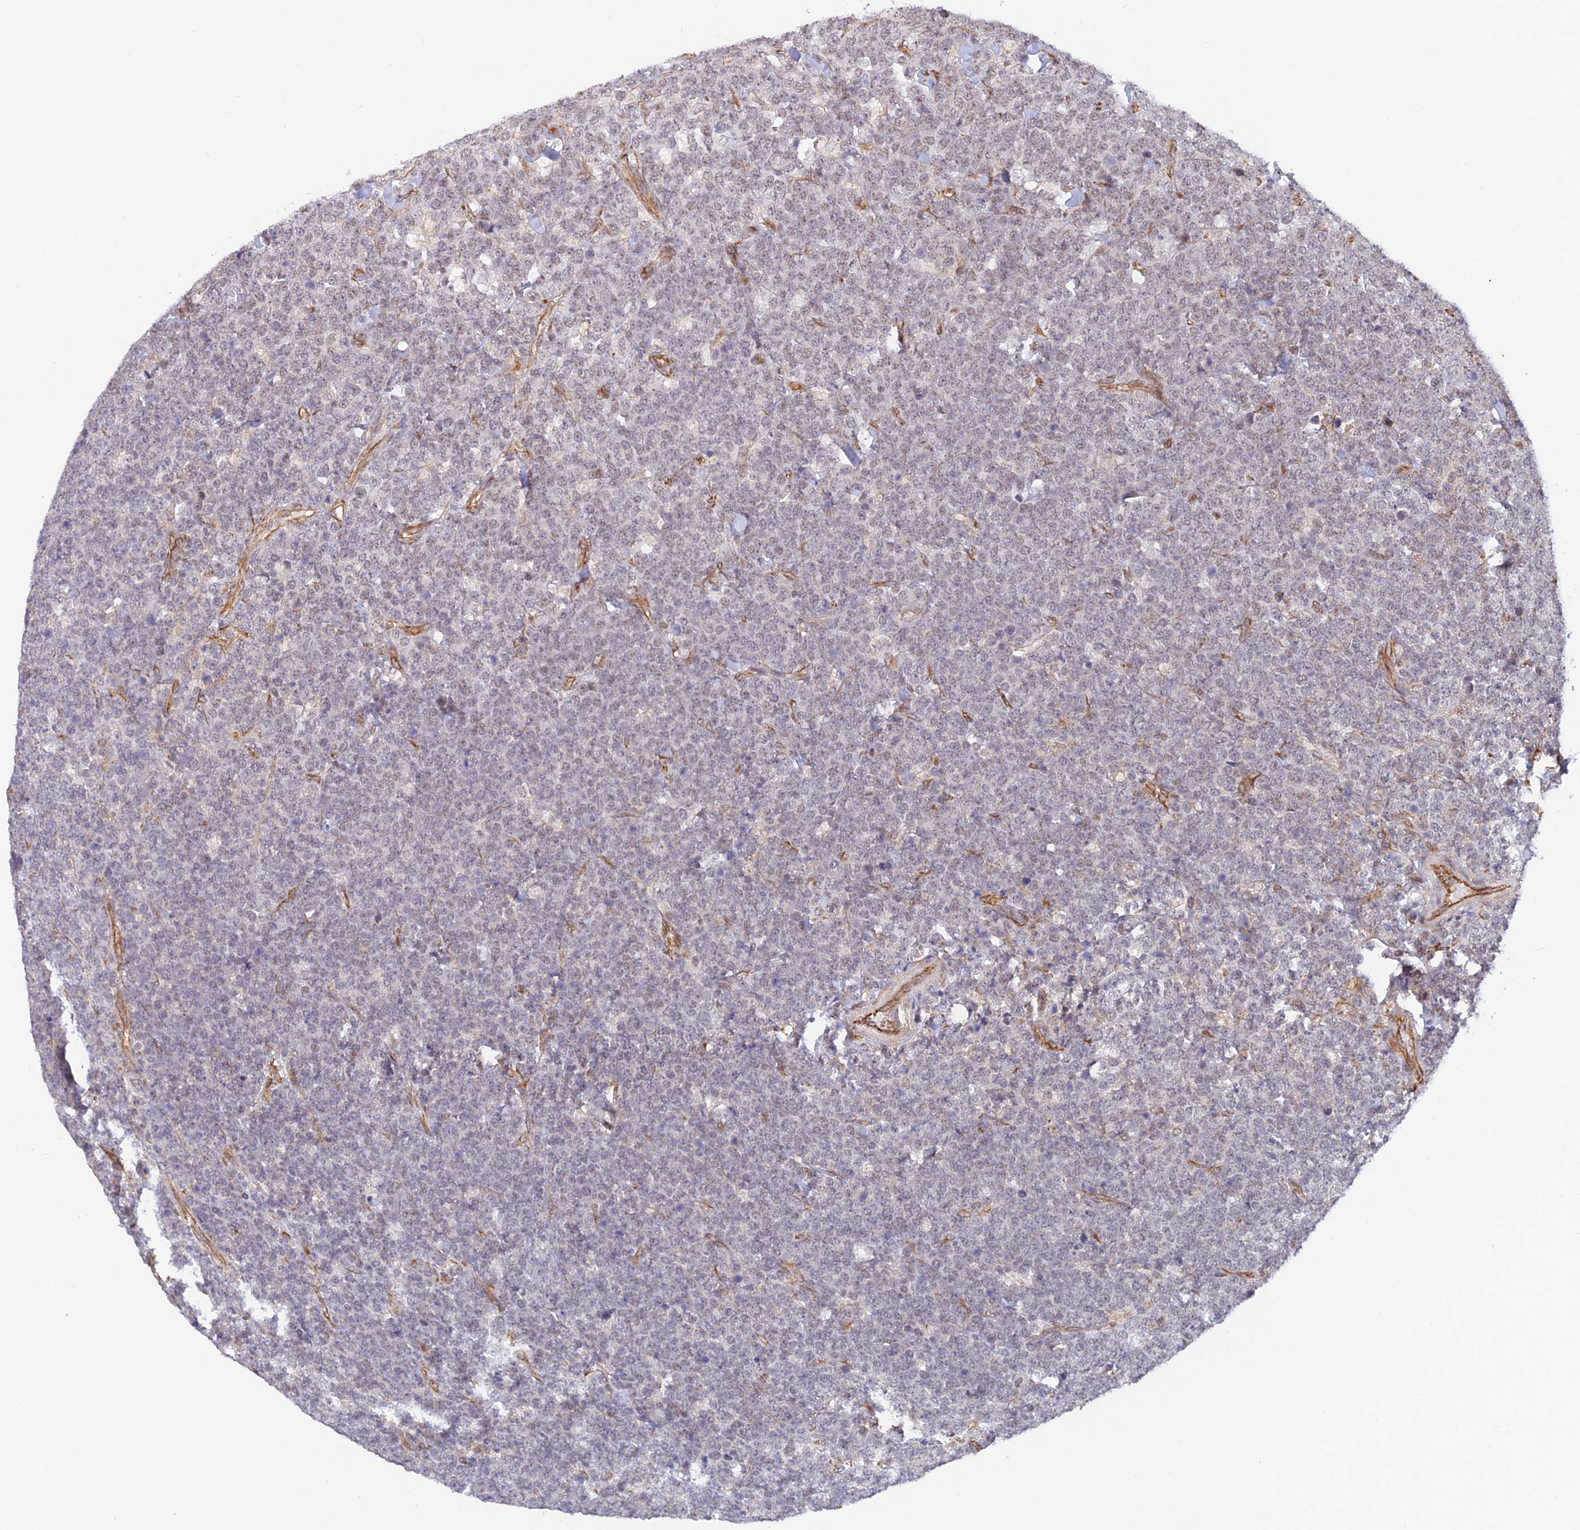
{"staining": {"intensity": "negative", "quantity": "none", "location": "none"}, "tissue": "lymphoma", "cell_type": "Tumor cells", "image_type": "cancer", "snomed": [{"axis": "morphology", "description": "Malignant lymphoma, non-Hodgkin's type, High grade"}, {"axis": "topography", "description": "Small intestine"}], "caption": "The IHC photomicrograph has no significant positivity in tumor cells of high-grade malignant lymphoma, non-Hodgkin's type tissue.", "gene": "PAGR1", "patient": {"sex": "male", "age": 8}}